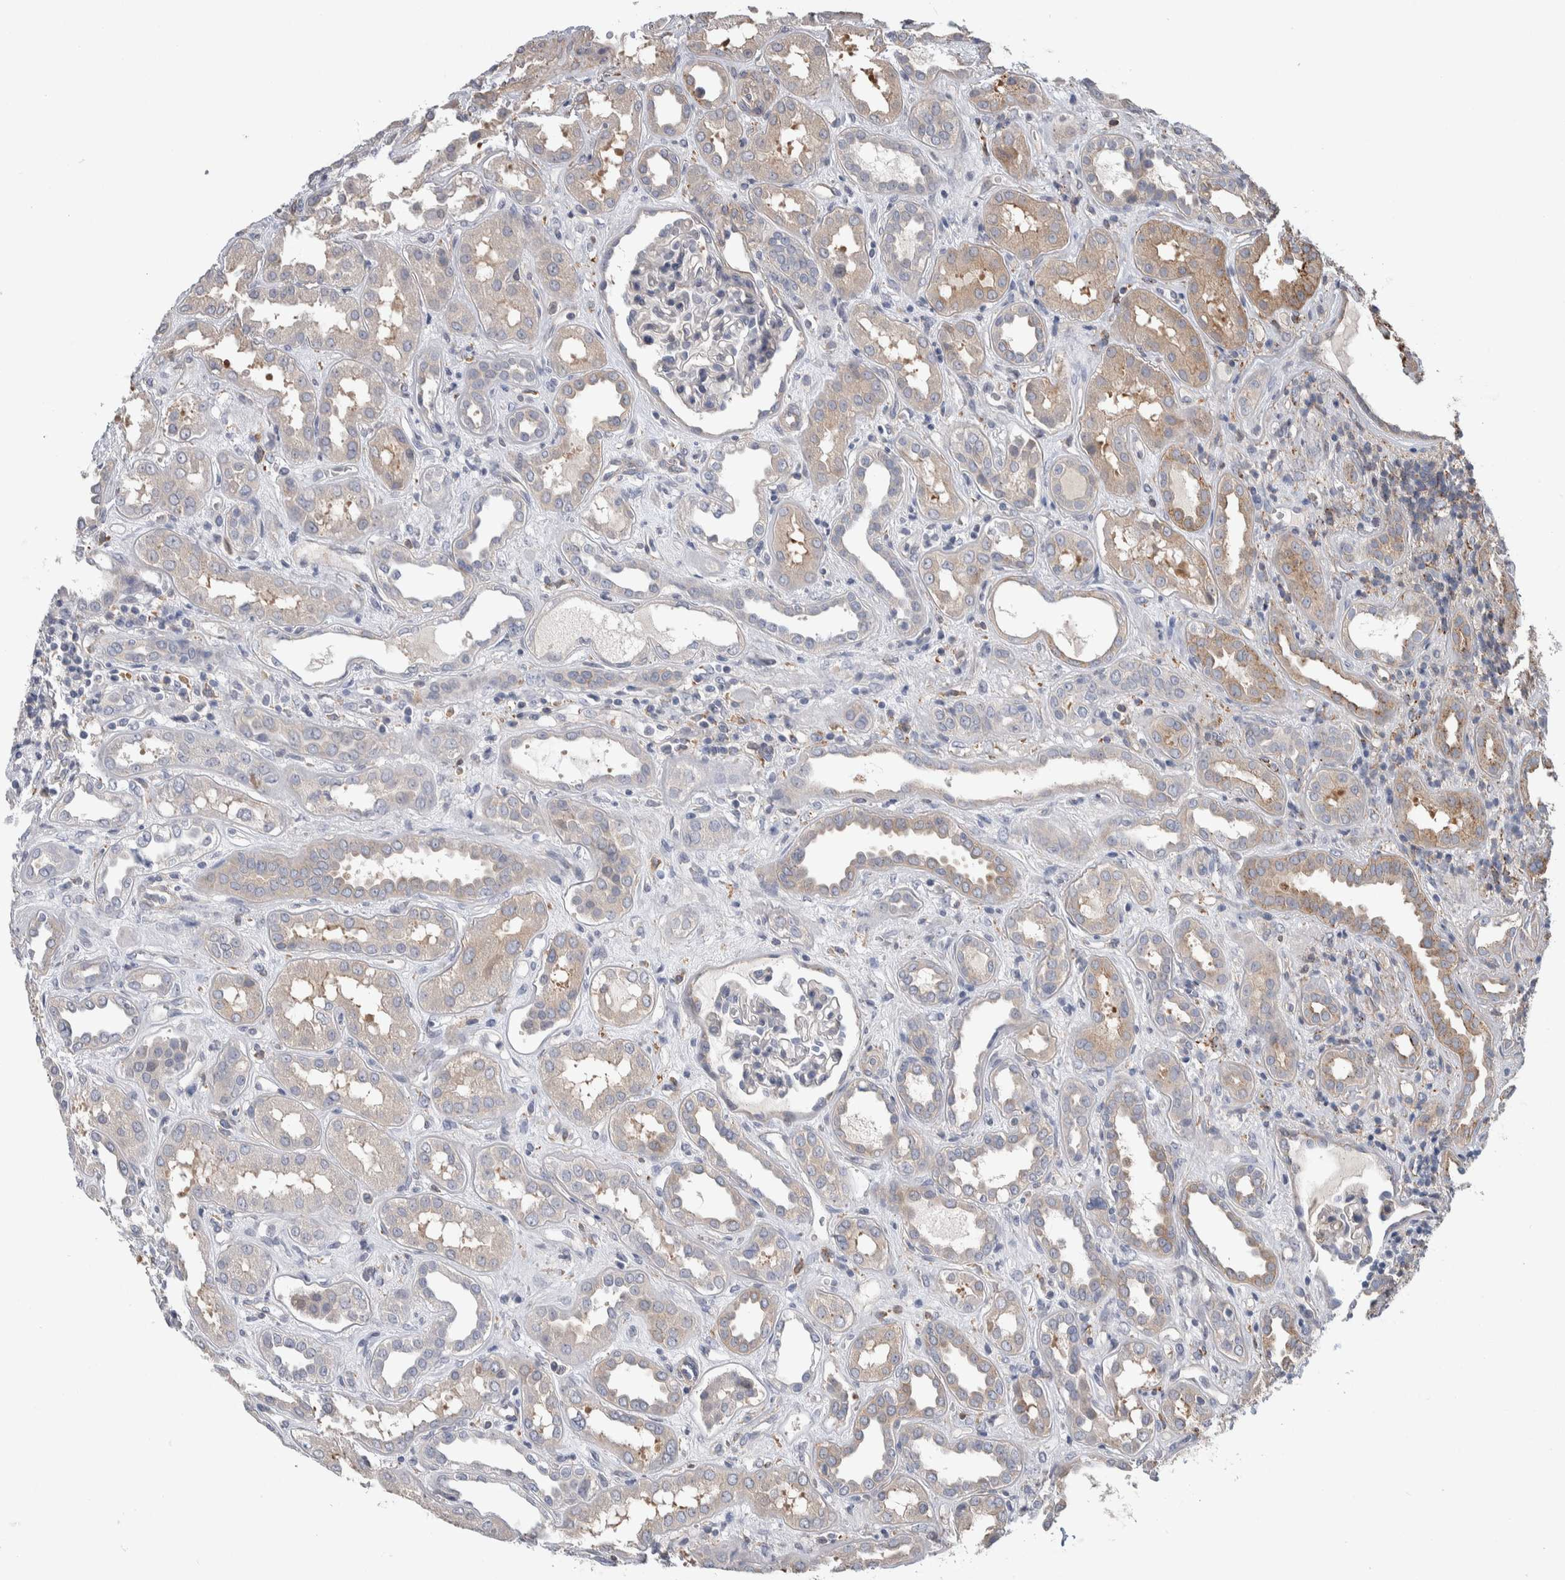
{"staining": {"intensity": "negative", "quantity": "none", "location": "none"}, "tissue": "kidney", "cell_type": "Cells in glomeruli", "image_type": "normal", "snomed": [{"axis": "morphology", "description": "Normal tissue, NOS"}, {"axis": "topography", "description": "Kidney"}], "caption": "IHC of normal kidney displays no positivity in cells in glomeruli.", "gene": "GCNA", "patient": {"sex": "male", "age": 59}}